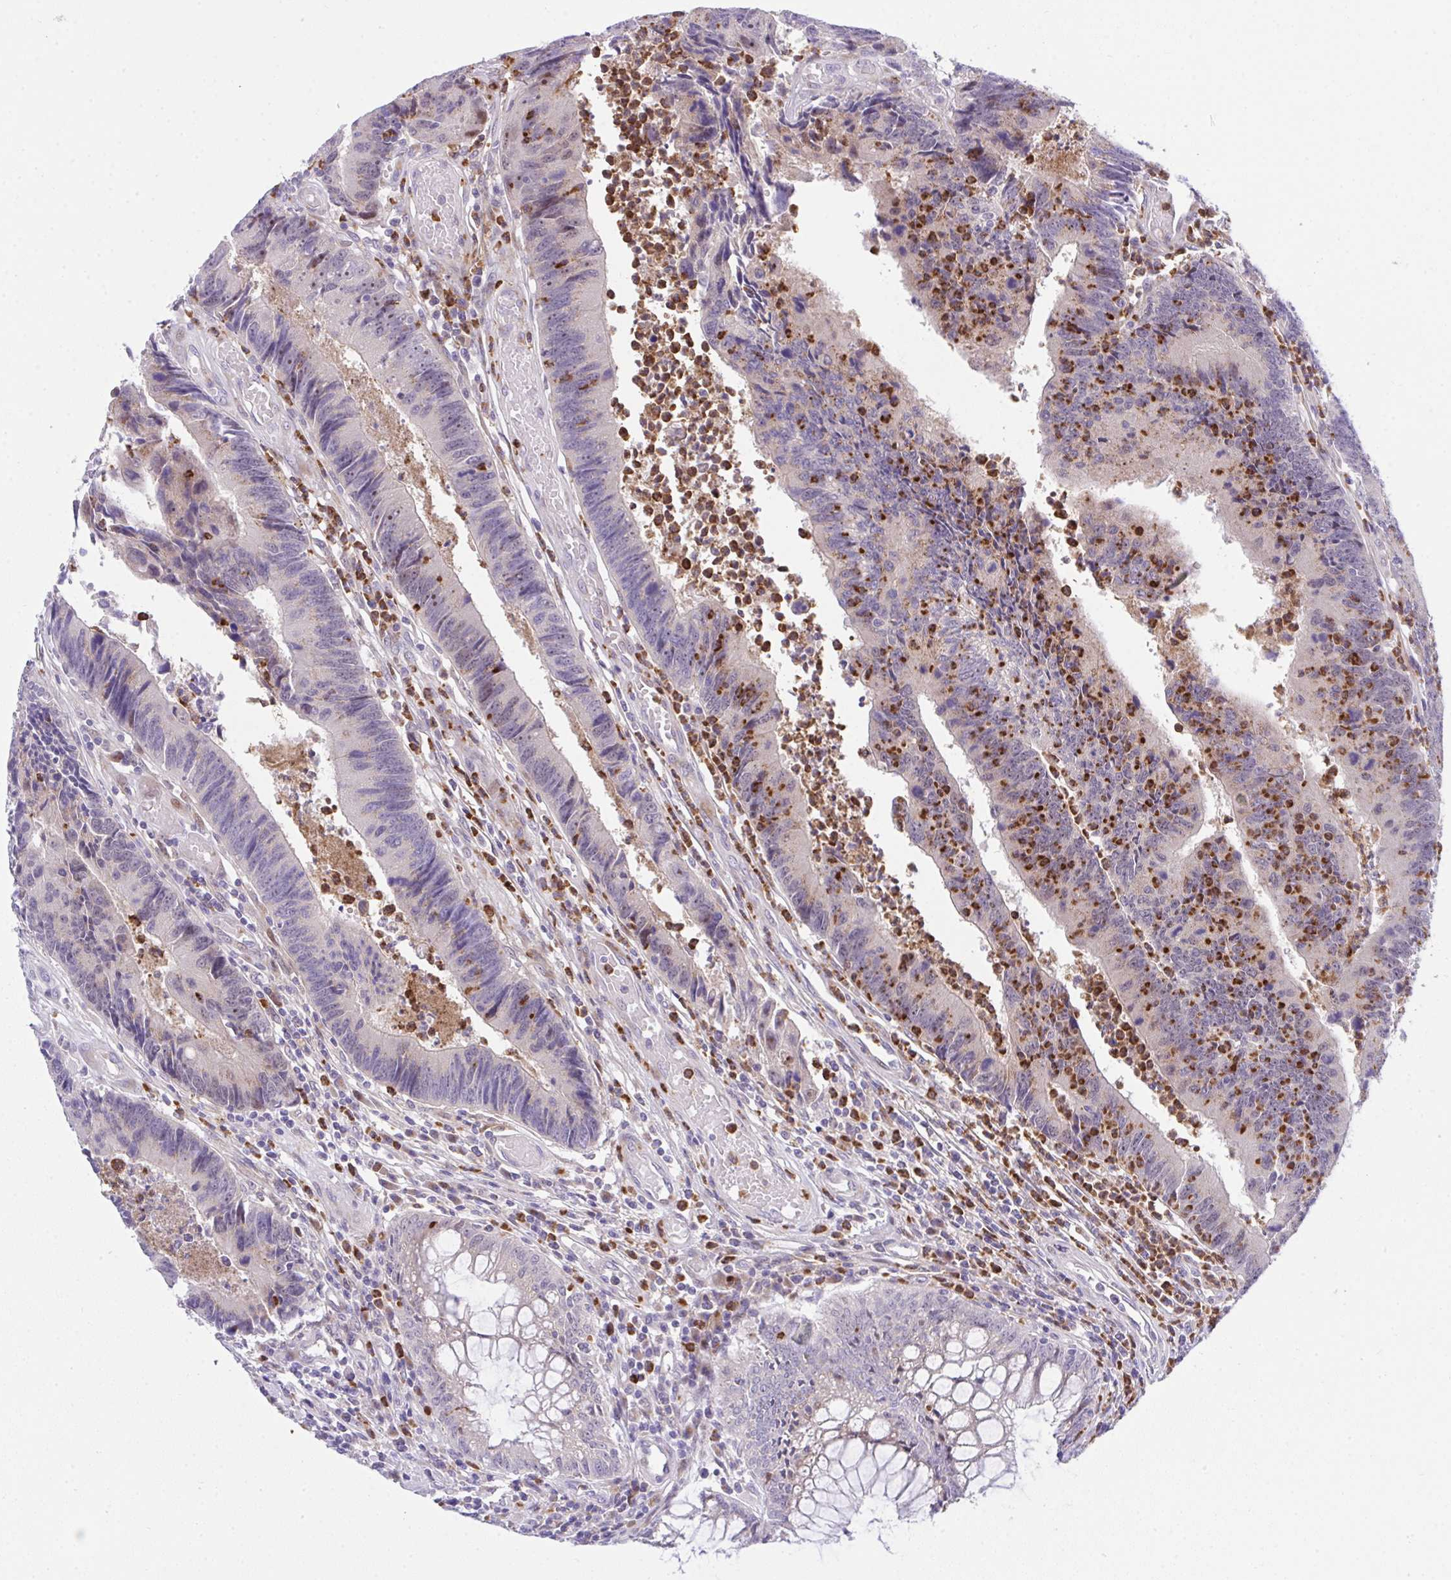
{"staining": {"intensity": "weak", "quantity": "<25%", "location": "cytoplasmic/membranous"}, "tissue": "colorectal cancer", "cell_type": "Tumor cells", "image_type": "cancer", "snomed": [{"axis": "morphology", "description": "Adenocarcinoma, NOS"}, {"axis": "topography", "description": "Colon"}], "caption": "Immunohistochemical staining of human colorectal cancer (adenocarcinoma) demonstrates no significant expression in tumor cells.", "gene": "ZNF554", "patient": {"sex": "female", "age": 67}}